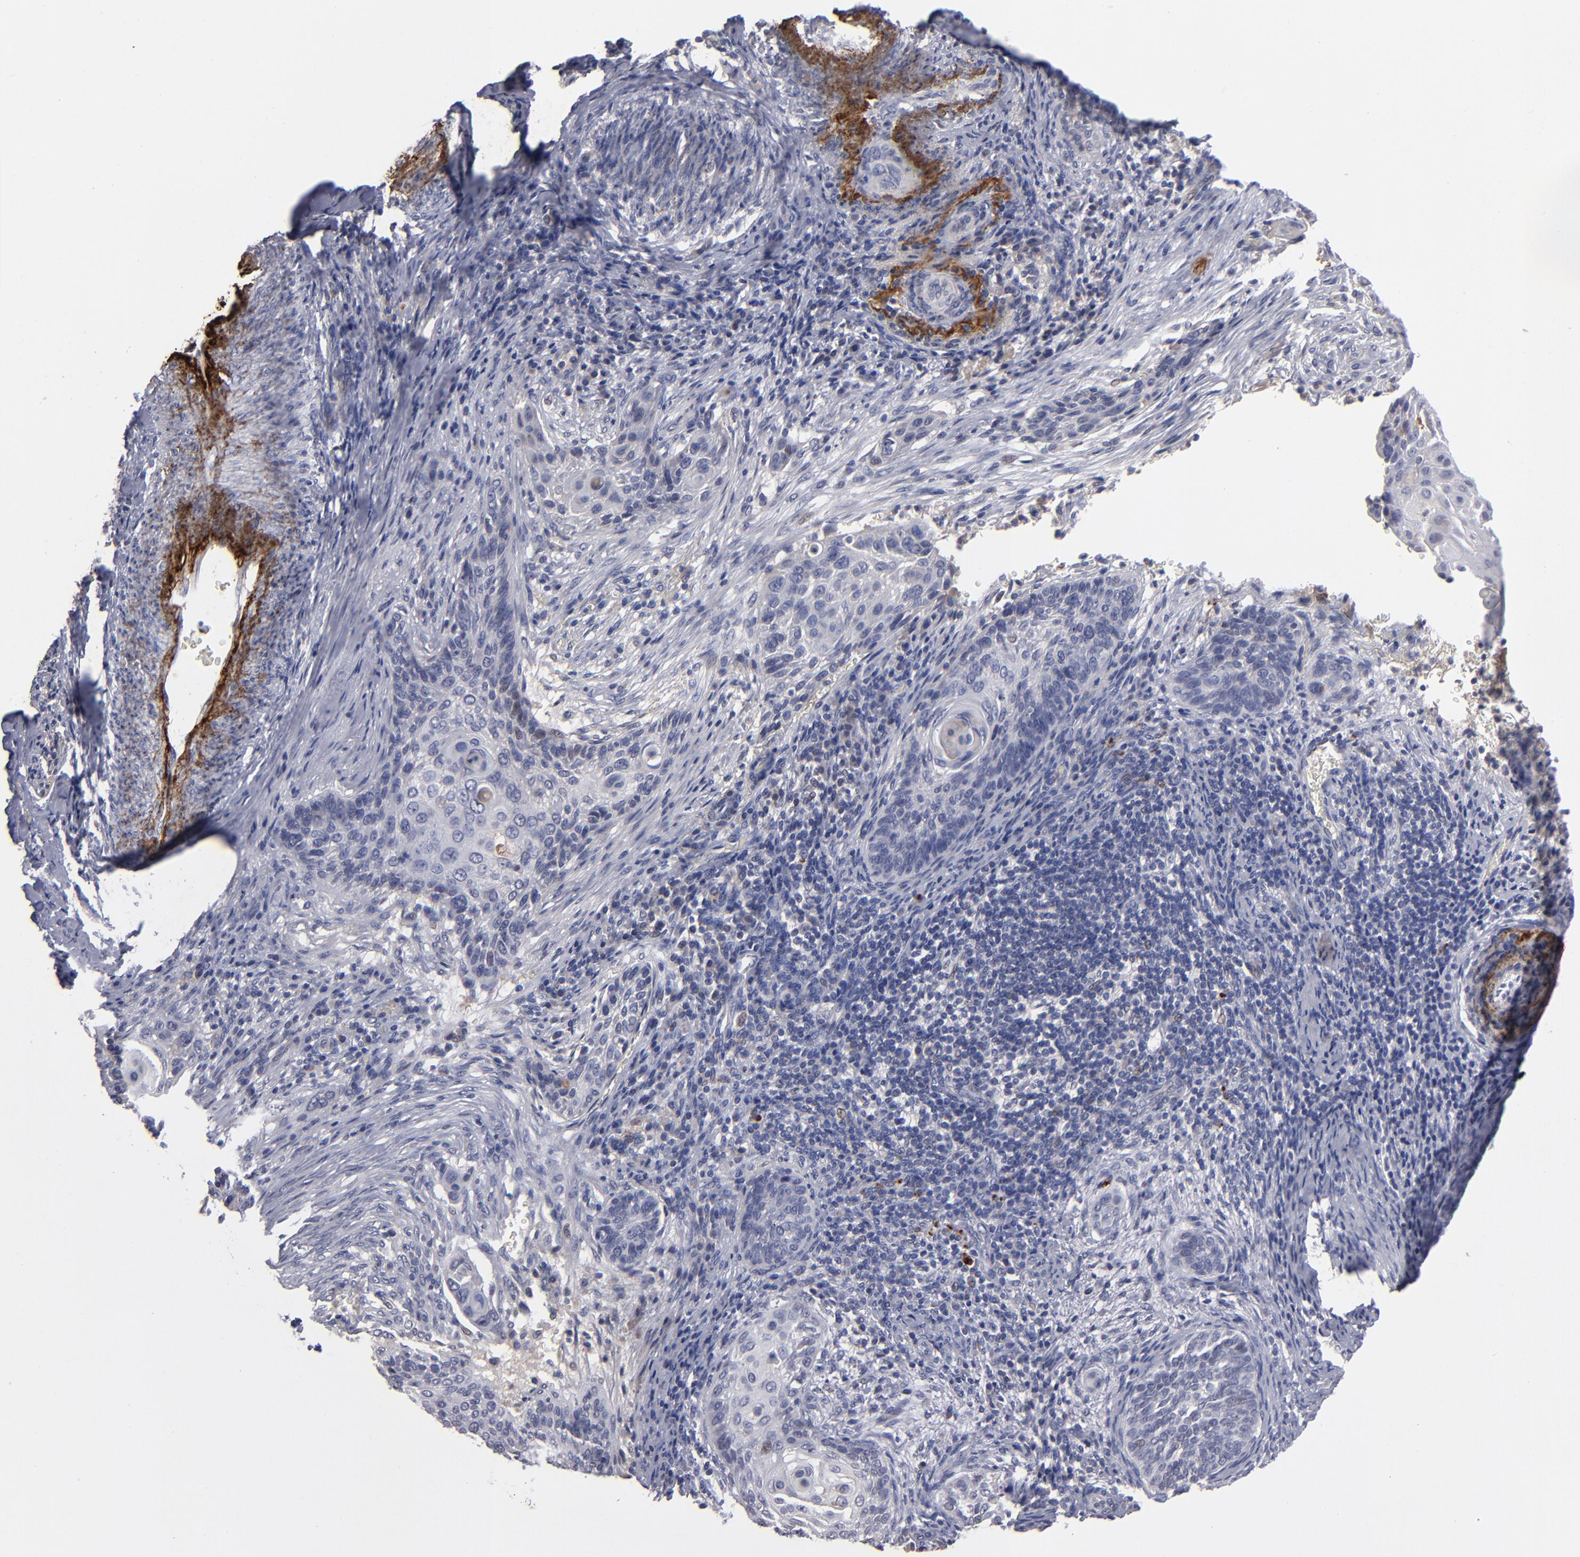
{"staining": {"intensity": "weak", "quantity": "<25%", "location": "cytoplasmic/membranous"}, "tissue": "cervical cancer", "cell_type": "Tumor cells", "image_type": "cancer", "snomed": [{"axis": "morphology", "description": "Squamous cell carcinoma, NOS"}, {"axis": "topography", "description": "Cervix"}], "caption": "Tumor cells are negative for protein expression in human cervical squamous cell carcinoma.", "gene": "GPM6B", "patient": {"sex": "female", "age": 33}}